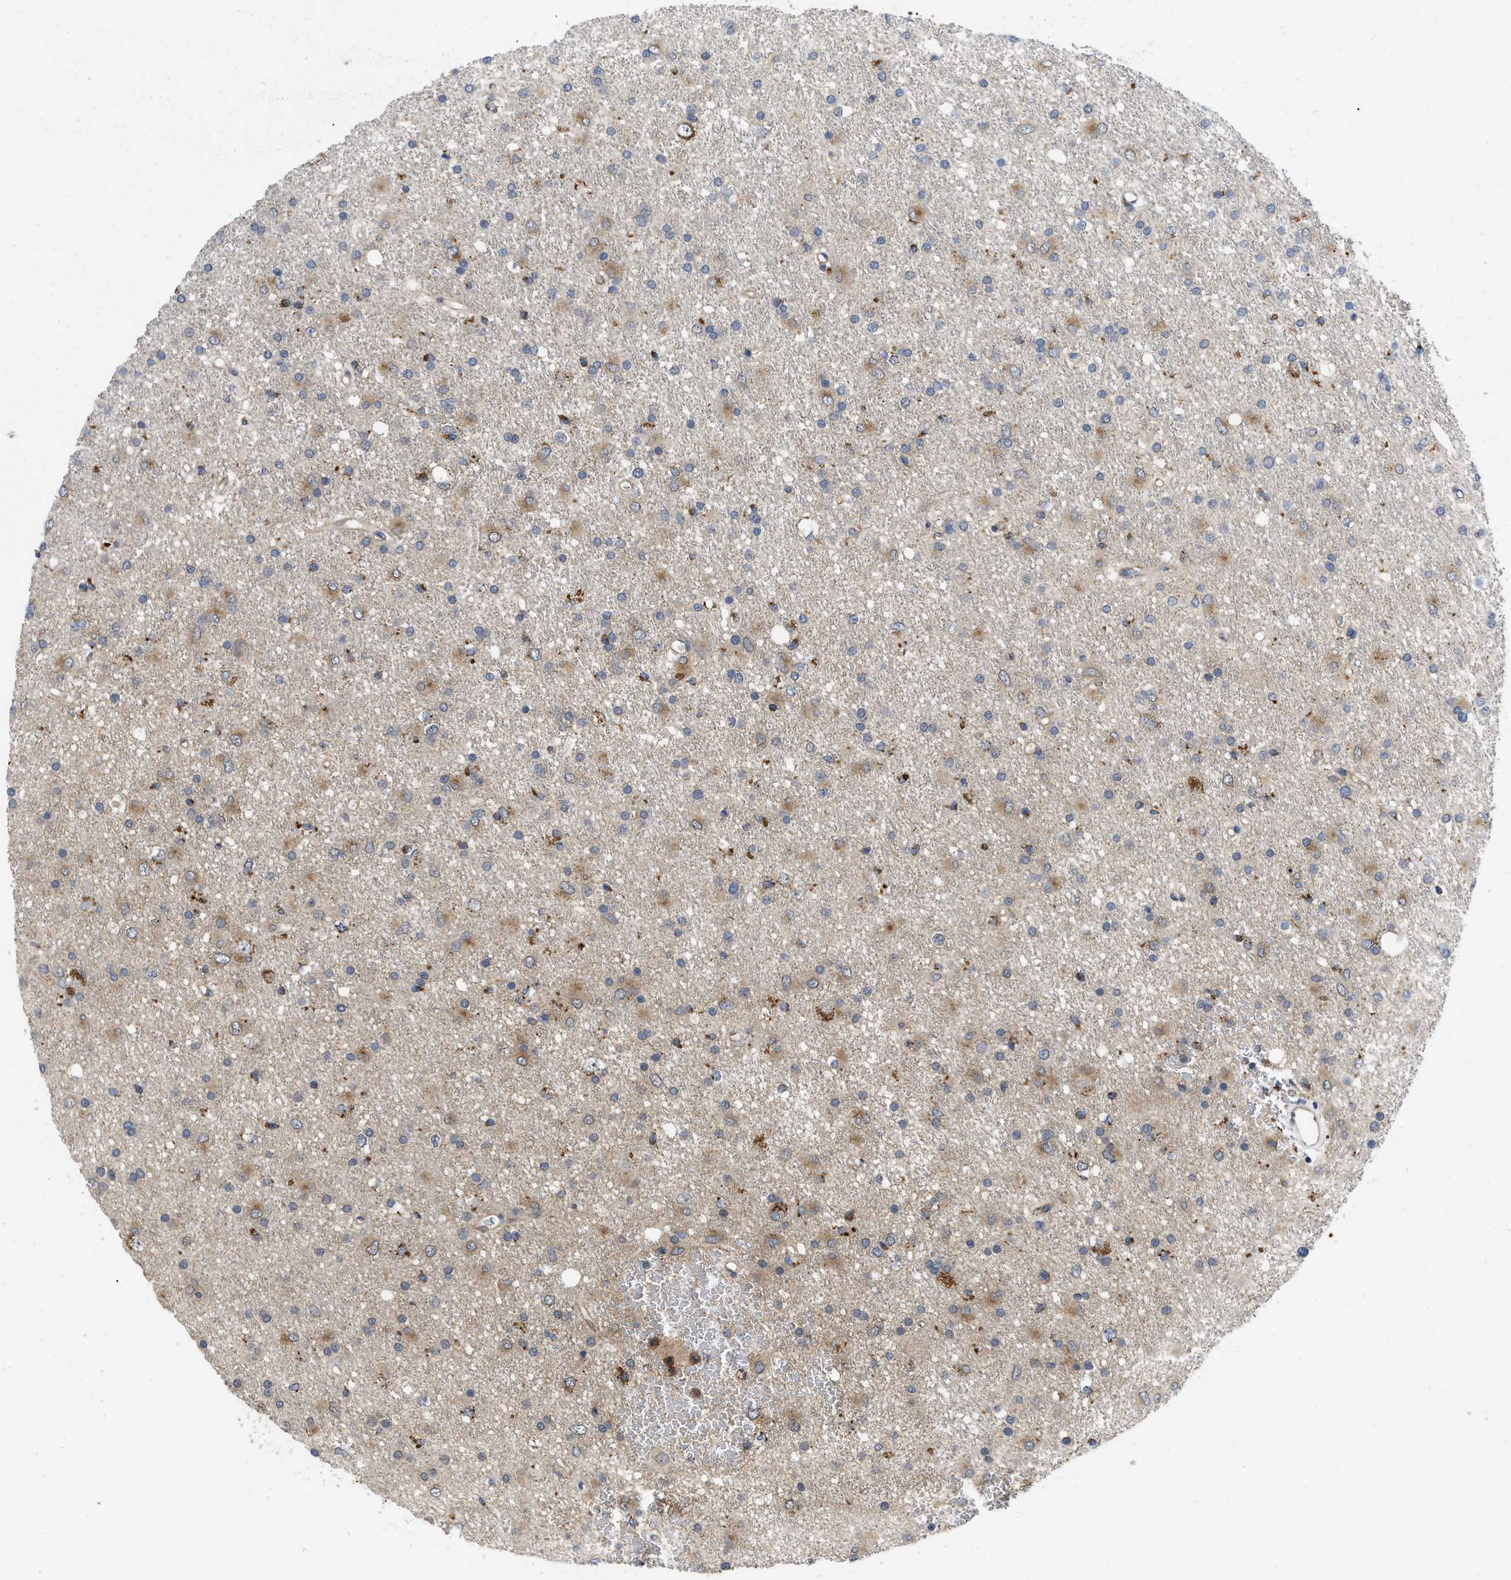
{"staining": {"intensity": "moderate", "quantity": "<25%", "location": "cytoplasmic/membranous"}, "tissue": "glioma", "cell_type": "Tumor cells", "image_type": "cancer", "snomed": [{"axis": "morphology", "description": "Glioma, malignant, Low grade"}, {"axis": "topography", "description": "Brain"}], "caption": "Human malignant glioma (low-grade) stained for a protein (brown) shows moderate cytoplasmic/membranous positive staining in approximately <25% of tumor cells.", "gene": "PKD2", "patient": {"sex": "male", "age": 77}}